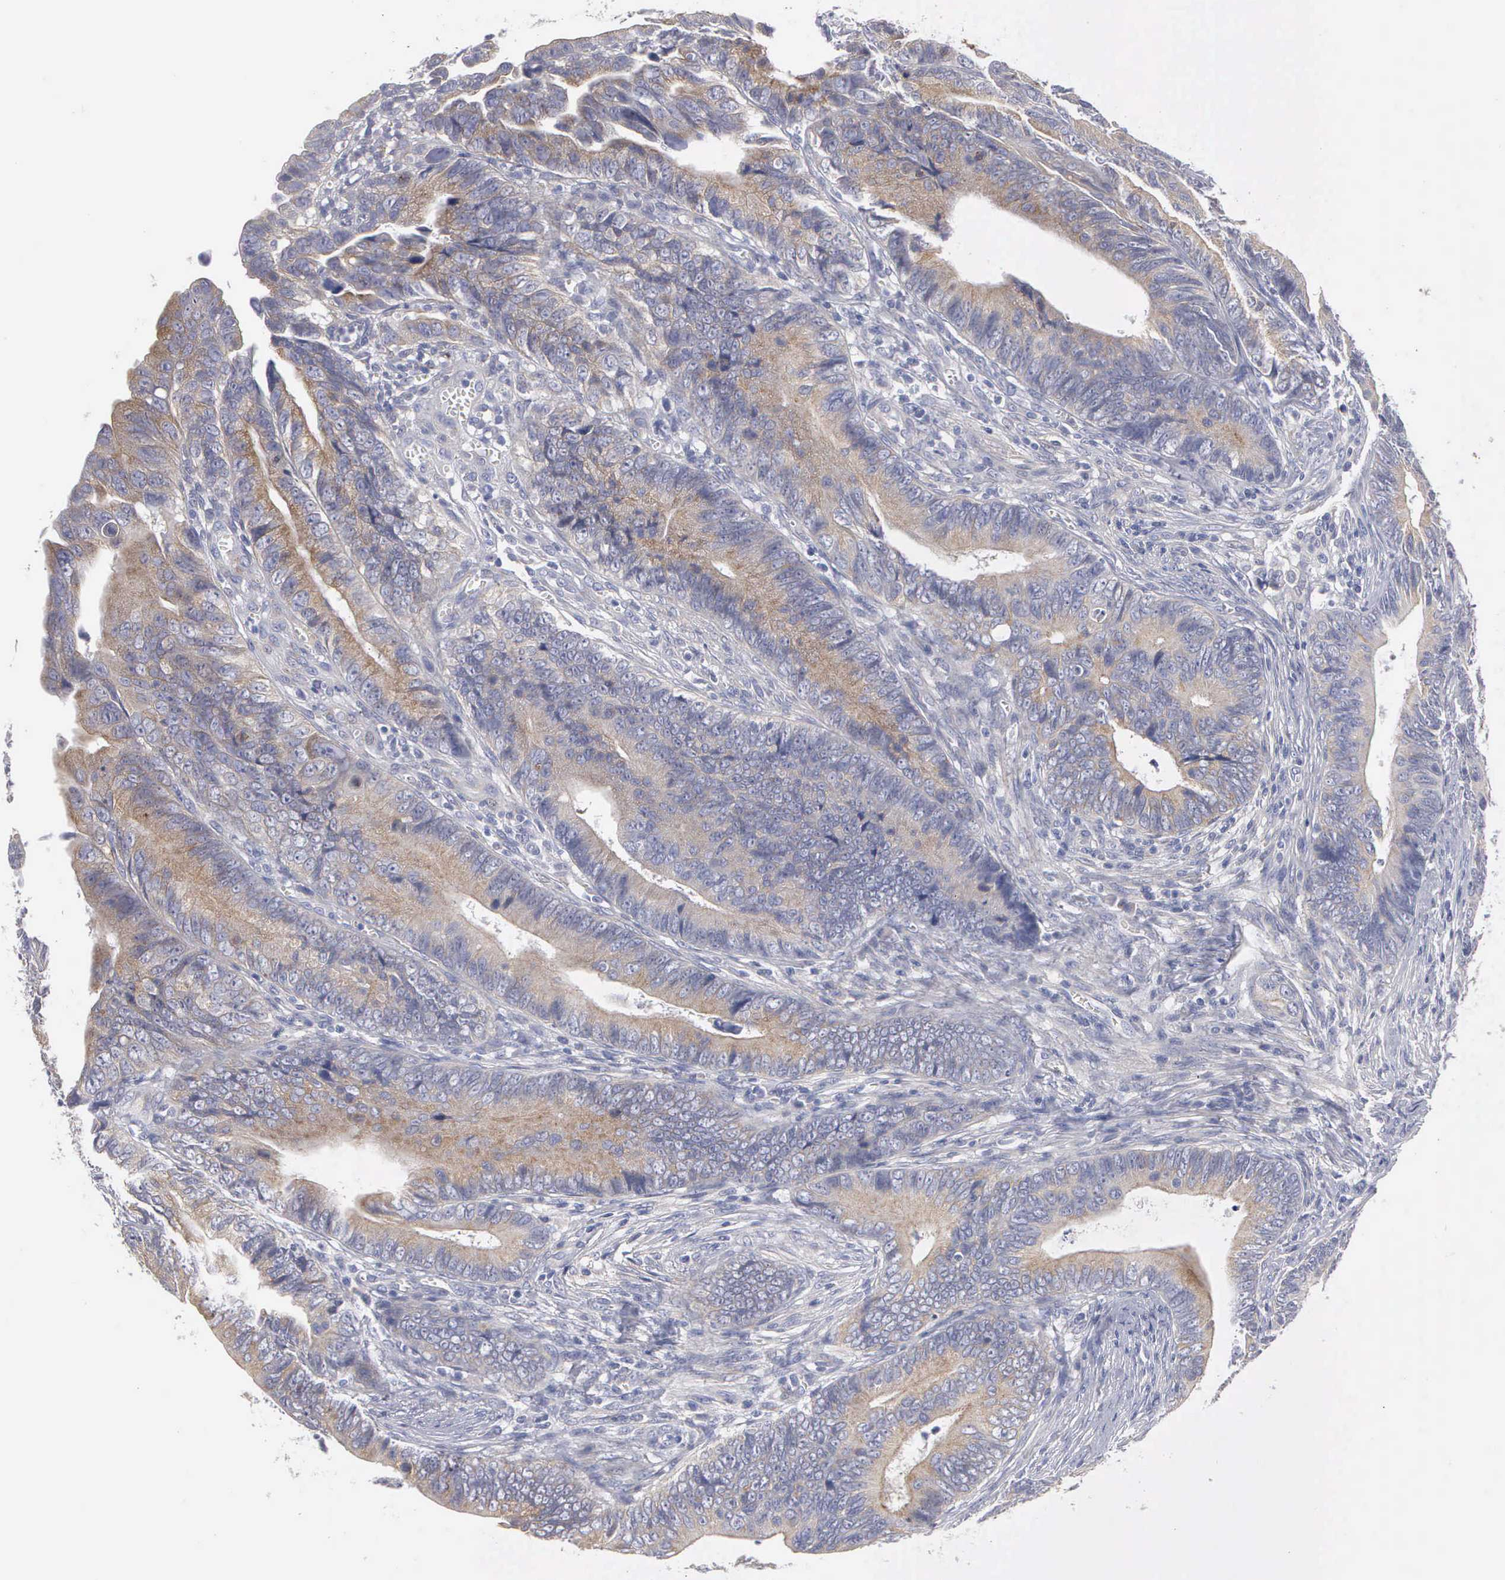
{"staining": {"intensity": "moderate", "quantity": ">75%", "location": "cytoplasmic/membranous"}, "tissue": "colorectal cancer", "cell_type": "Tumor cells", "image_type": "cancer", "snomed": [{"axis": "morphology", "description": "Adenocarcinoma, NOS"}, {"axis": "topography", "description": "Colon"}], "caption": "This photomicrograph reveals immunohistochemistry (IHC) staining of human colorectal adenocarcinoma, with medium moderate cytoplasmic/membranous staining in approximately >75% of tumor cells.", "gene": "CEP170B", "patient": {"sex": "female", "age": 78}}